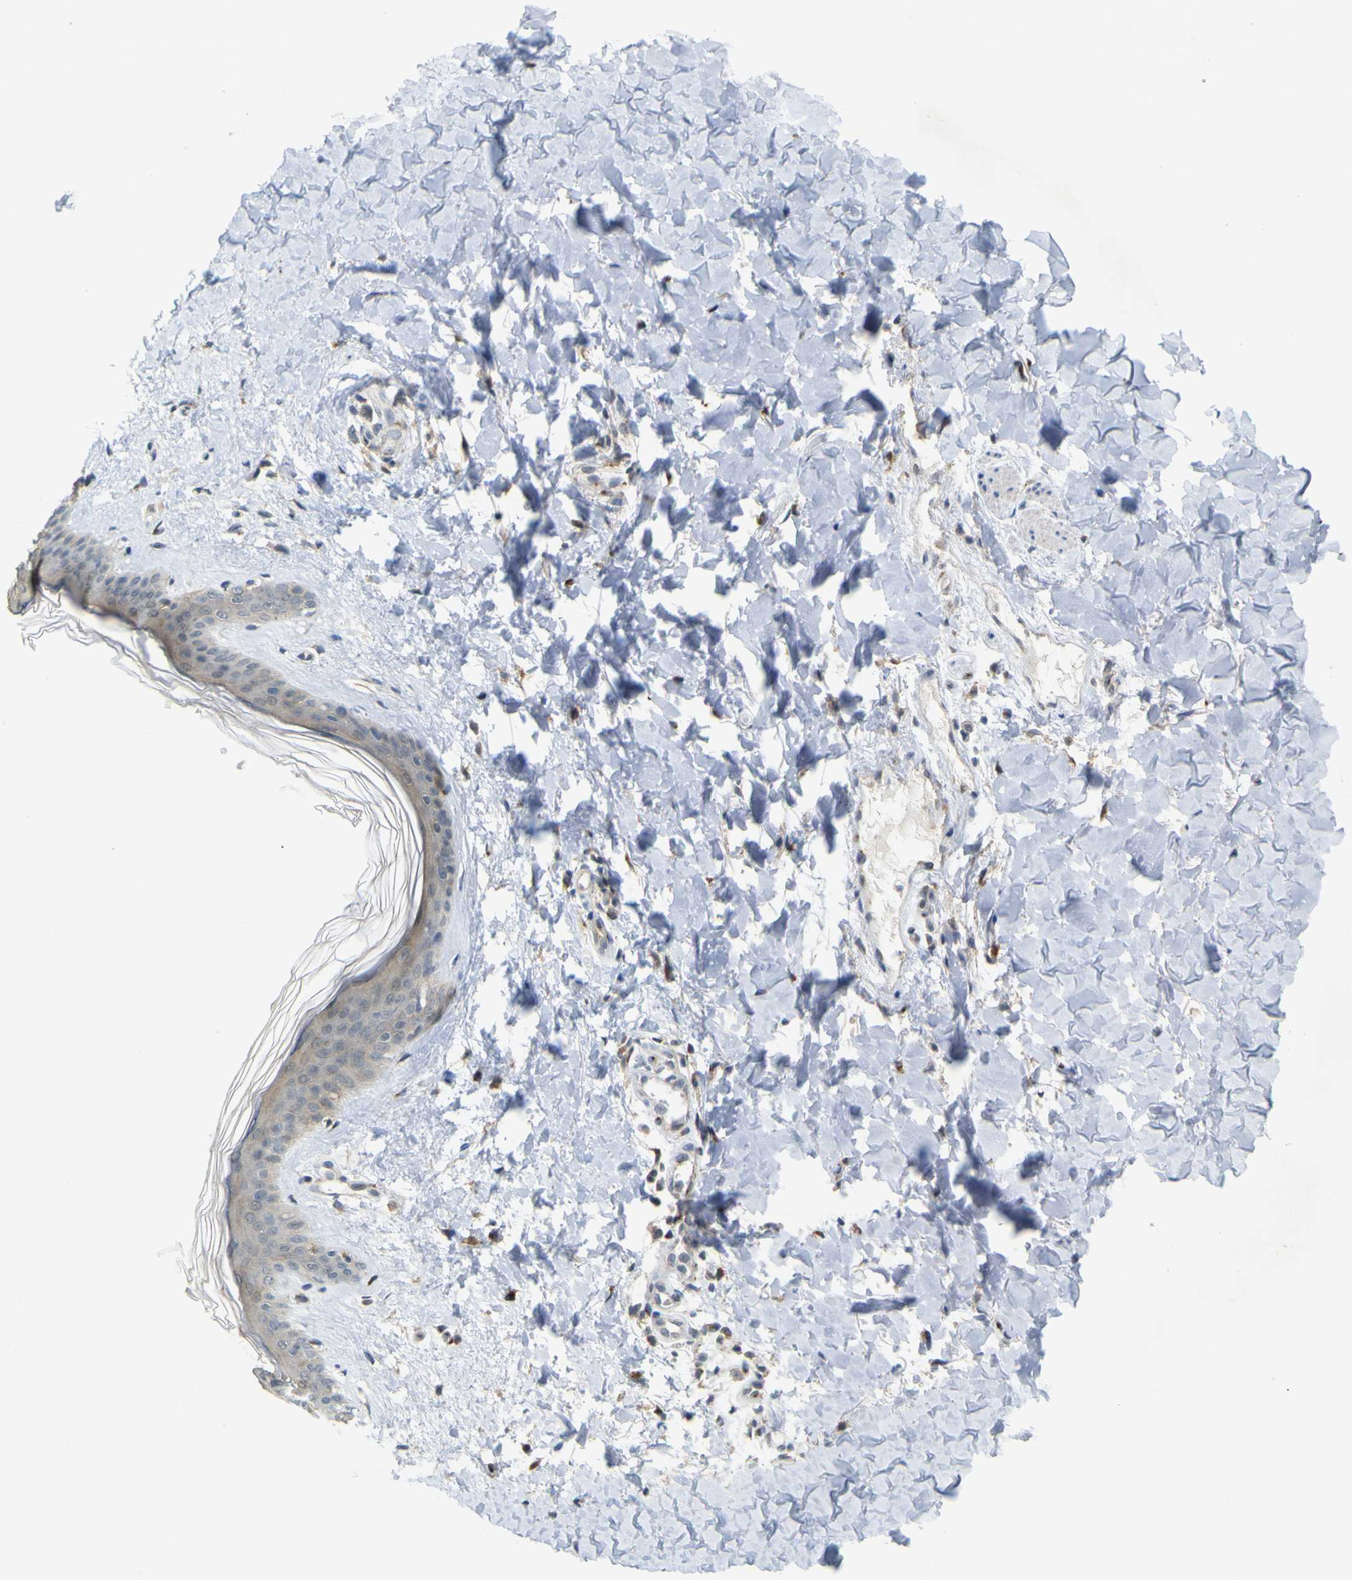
{"staining": {"intensity": "weak", "quantity": ">75%", "location": "cytoplasmic/membranous"}, "tissue": "skin", "cell_type": "Fibroblasts", "image_type": "normal", "snomed": [{"axis": "morphology", "description": "Normal tissue, NOS"}, {"axis": "topography", "description": "Skin"}], "caption": "Immunohistochemistry (DAB) staining of normal human skin demonstrates weak cytoplasmic/membranous protein staining in approximately >75% of fibroblasts.", "gene": "IGF2R", "patient": {"sex": "female", "age": 41}}